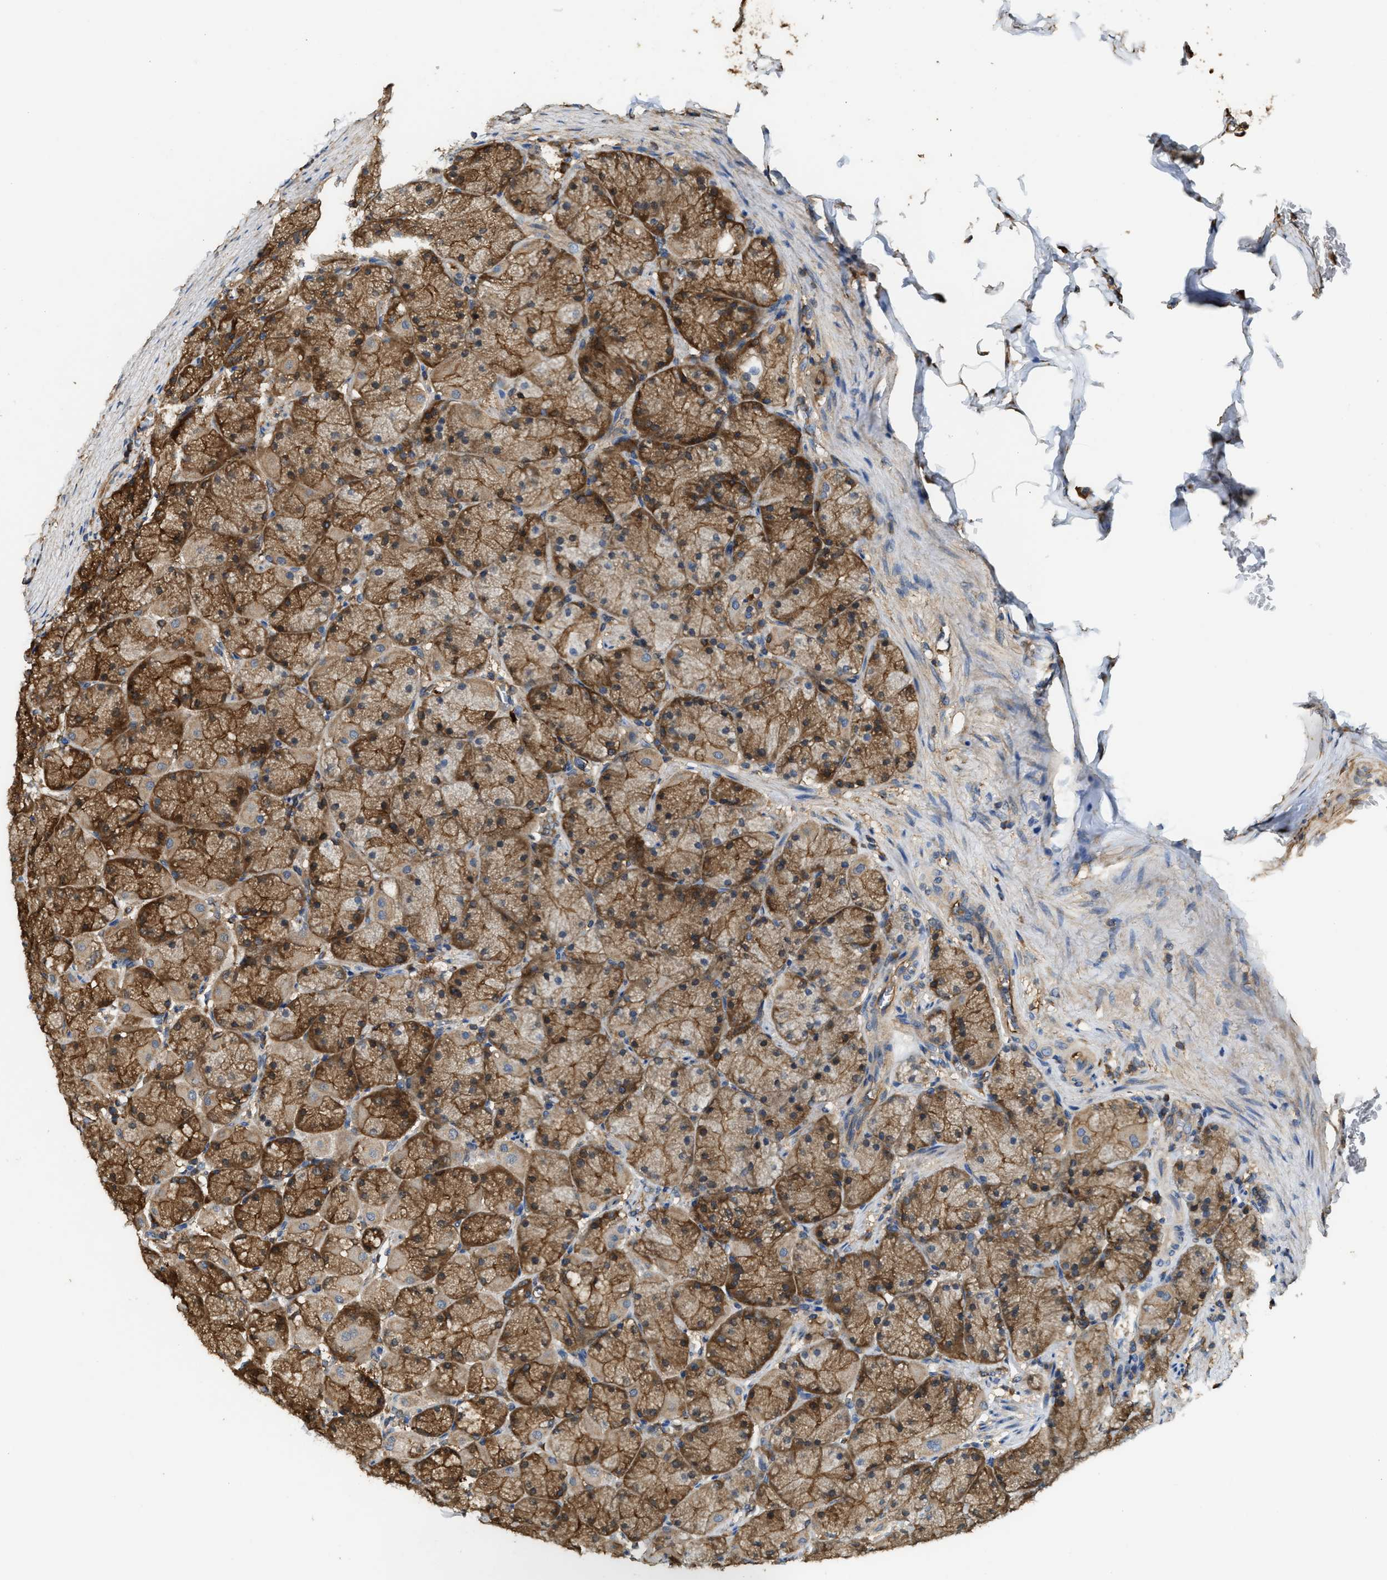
{"staining": {"intensity": "moderate", "quantity": ">75%", "location": "cytoplasmic/membranous"}, "tissue": "stomach", "cell_type": "Glandular cells", "image_type": "normal", "snomed": [{"axis": "morphology", "description": "Normal tissue, NOS"}, {"axis": "topography", "description": "Stomach, upper"}], "caption": "Human stomach stained with a brown dye demonstrates moderate cytoplasmic/membranous positive staining in about >75% of glandular cells.", "gene": "ATIC", "patient": {"sex": "female", "age": 56}}